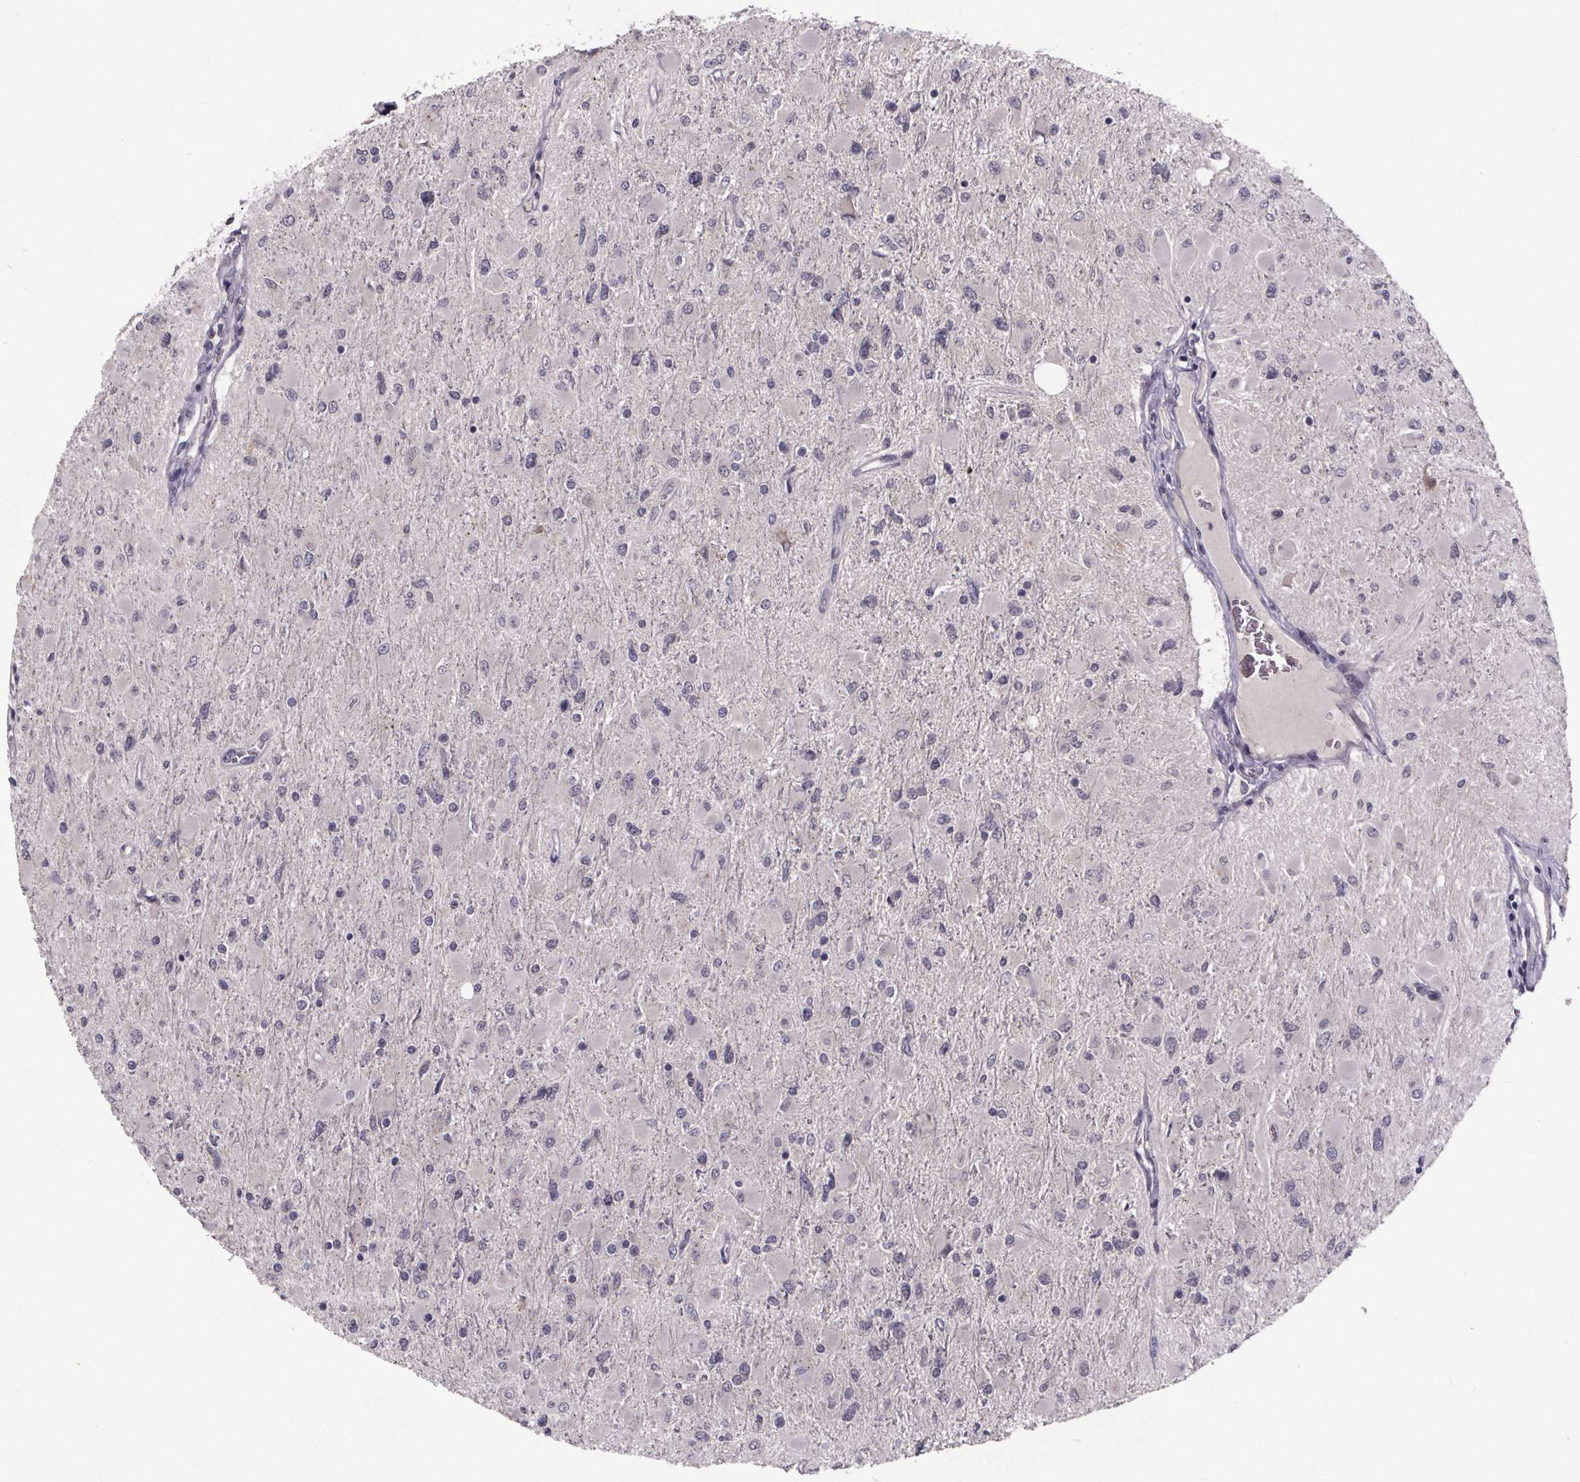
{"staining": {"intensity": "negative", "quantity": "none", "location": "none"}, "tissue": "glioma", "cell_type": "Tumor cells", "image_type": "cancer", "snomed": [{"axis": "morphology", "description": "Glioma, malignant, High grade"}, {"axis": "topography", "description": "Cerebral cortex"}], "caption": "This image is of high-grade glioma (malignant) stained with immunohistochemistry (IHC) to label a protein in brown with the nuclei are counter-stained blue. There is no positivity in tumor cells.", "gene": "FAM181B", "patient": {"sex": "female", "age": 36}}